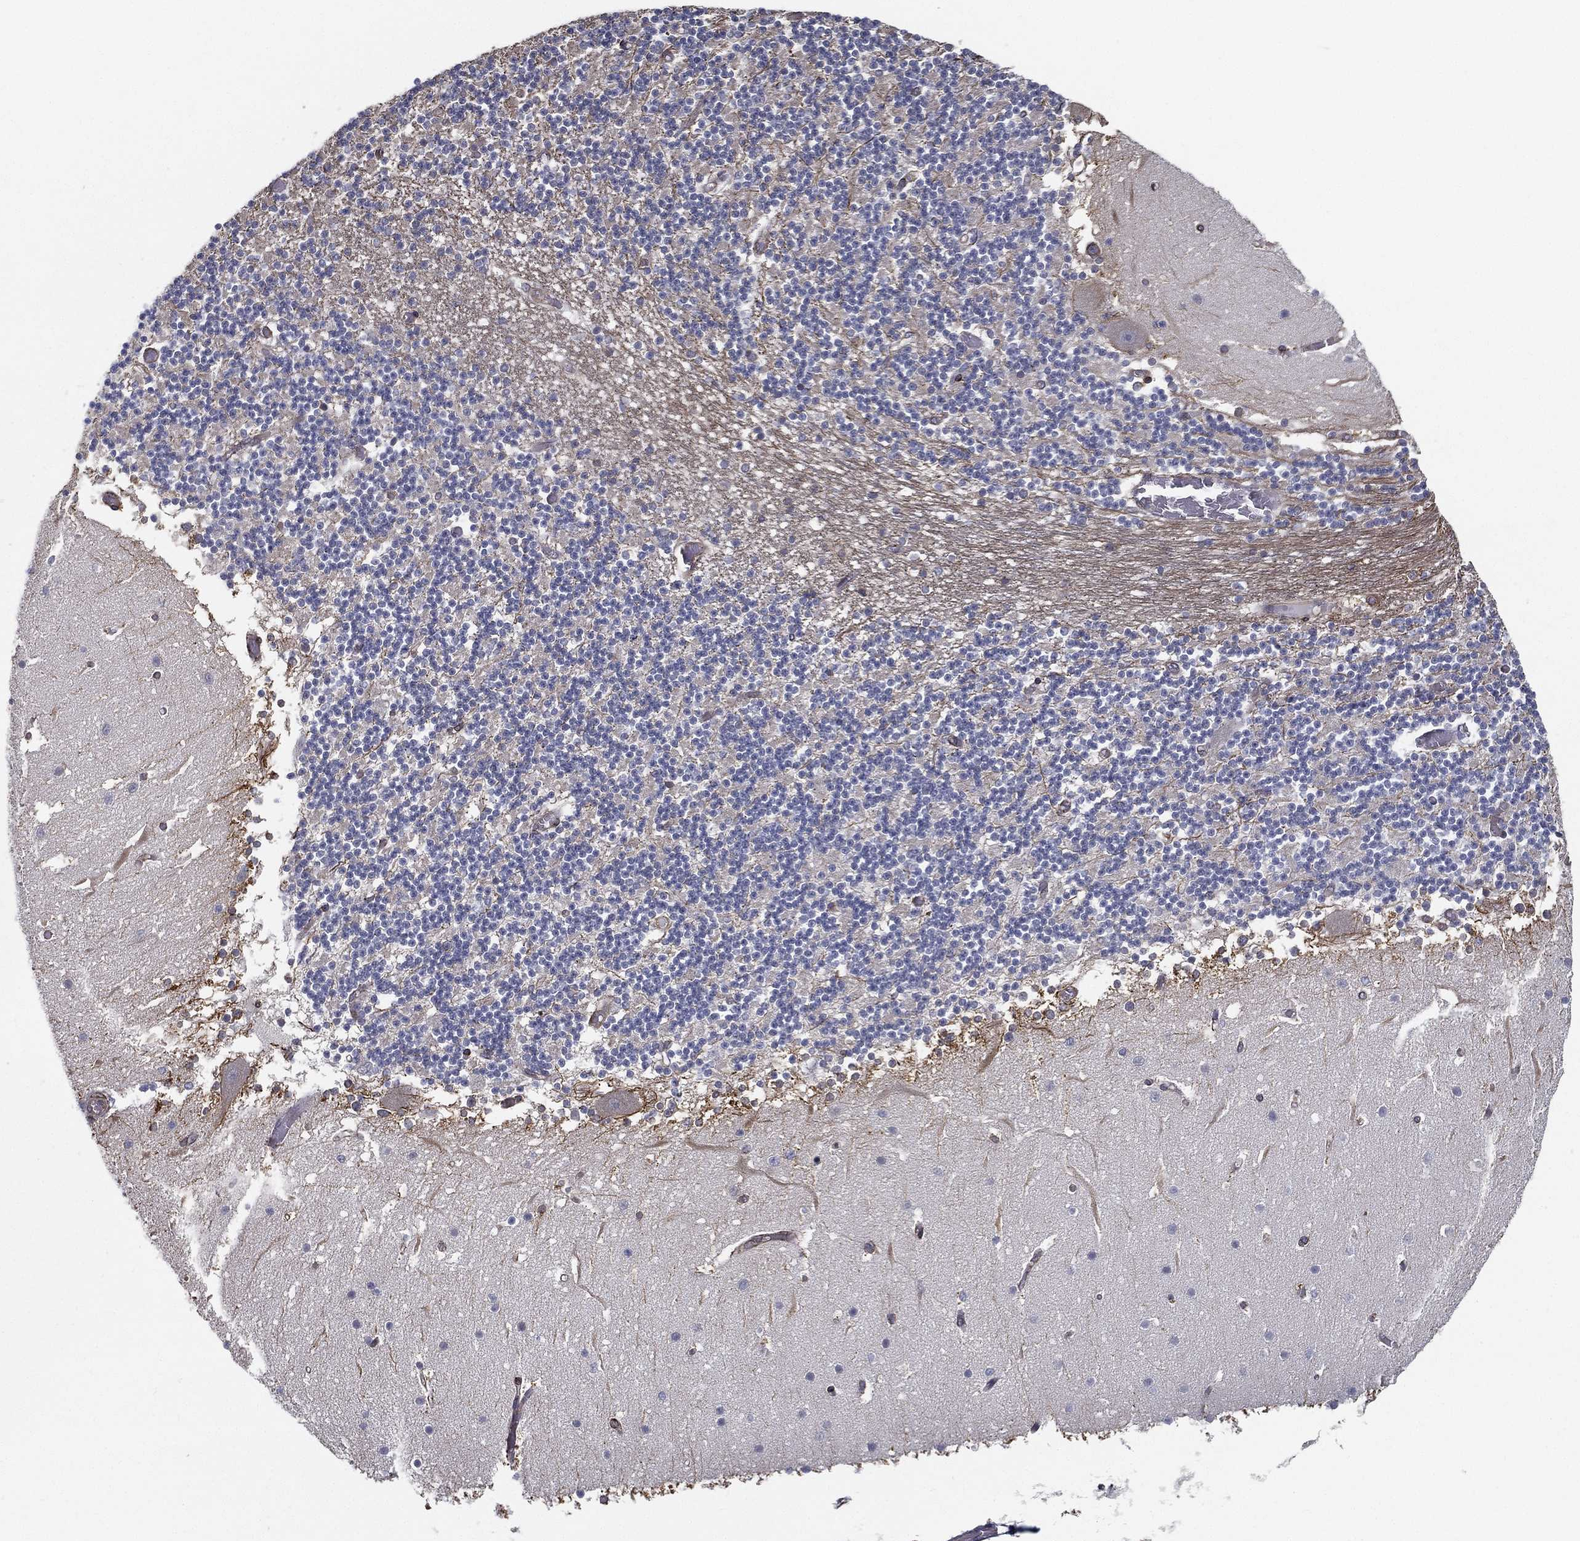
{"staining": {"intensity": "negative", "quantity": "none", "location": "none"}, "tissue": "cerebellum", "cell_type": "Cells in granular layer", "image_type": "normal", "snomed": [{"axis": "morphology", "description": "Normal tissue, NOS"}, {"axis": "topography", "description": "Cerebellum"}], "caption": "IHC micrograph of unremarkable cerebellum: human cerebellum stained with DAB exhibits no significant protein expression in cells in granular layer.", "gene": "LRRC56", "patient": {"sex": "female", "age": 28}}